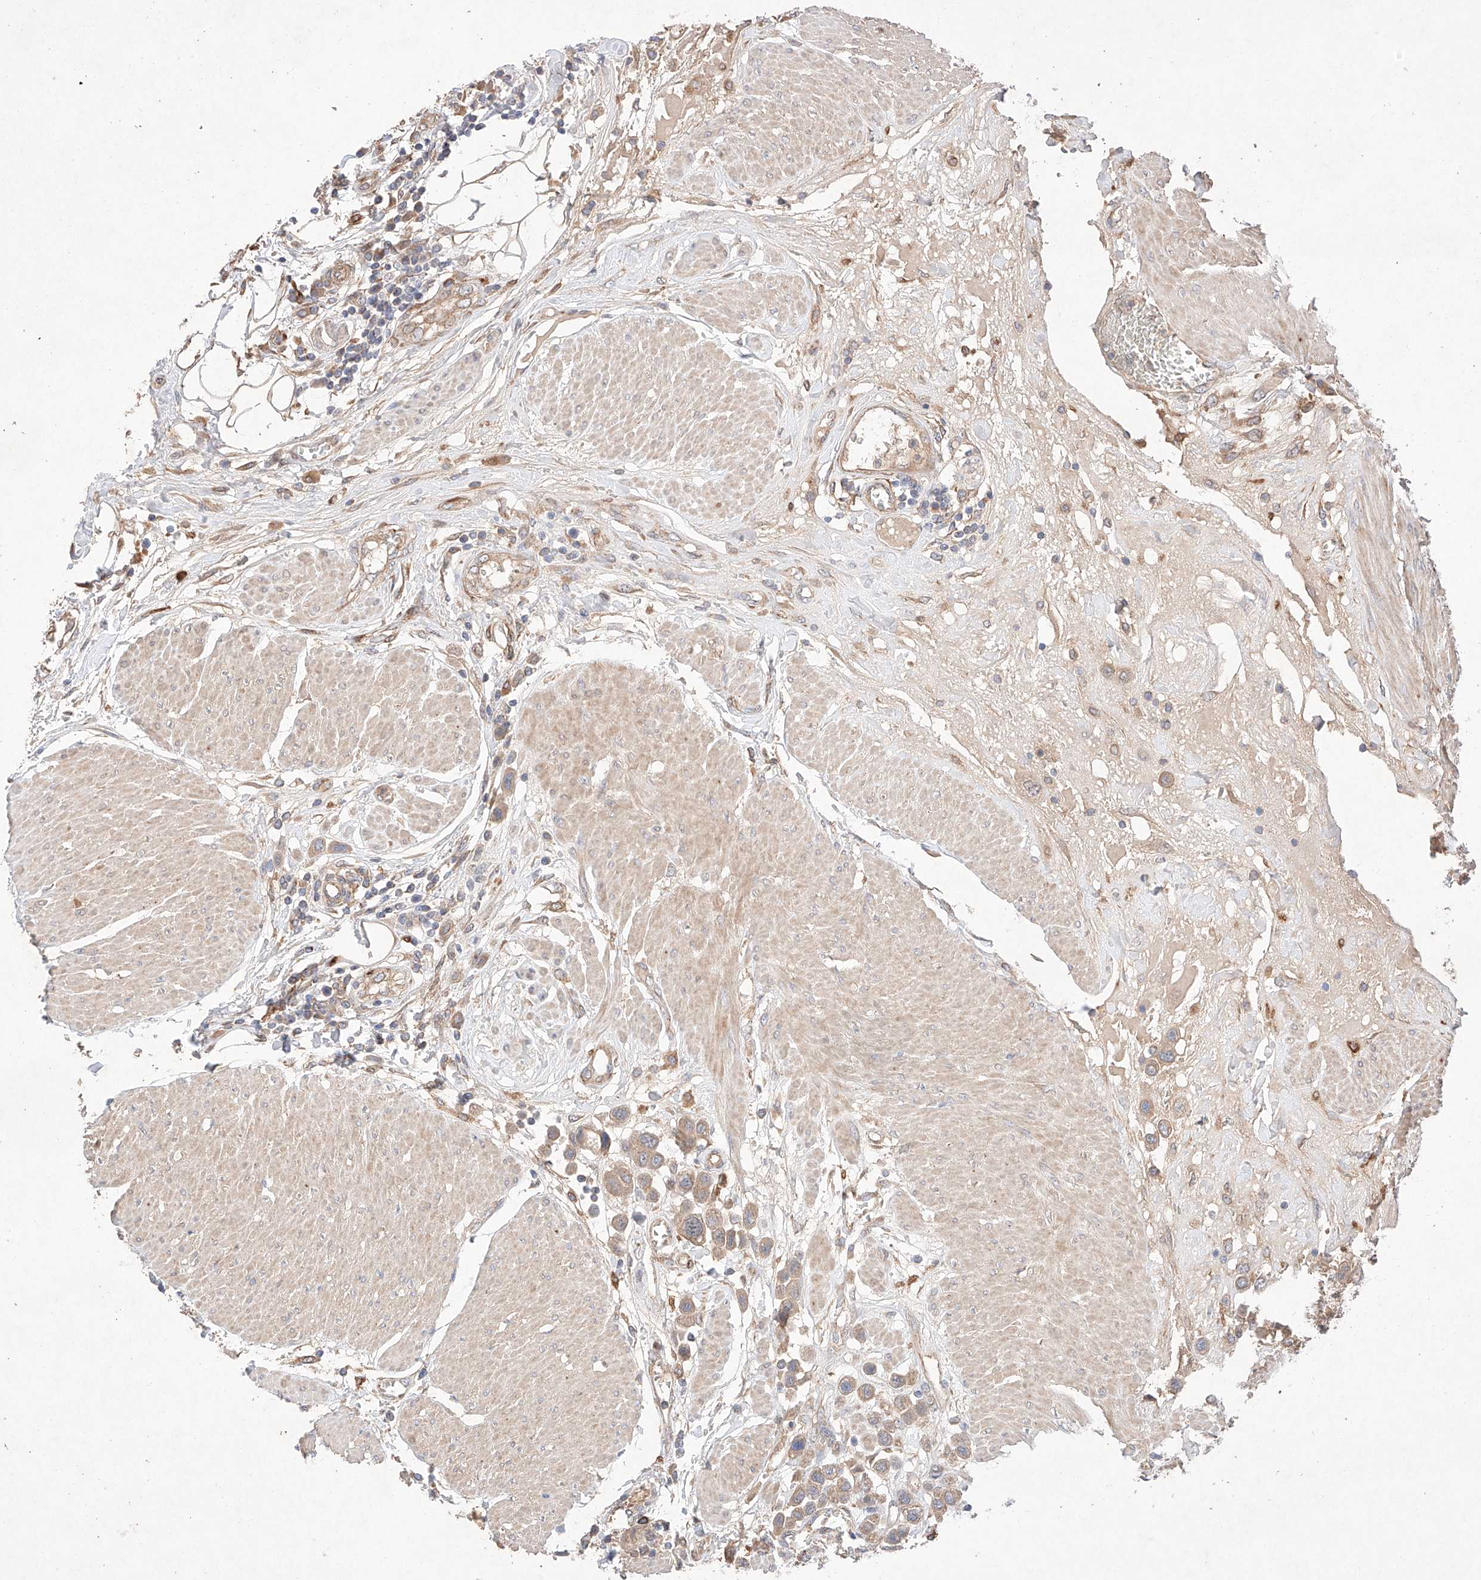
{"staining": {"intensity": "weak", "quantity": ">75%", "location": "cytoplasmic/membranous"}, "tissue": "urothelial cancer", "cell_type": "Tumor cells", "image_type": "cancer", "snomed": [{"axis": "morphology", "description": "Urothelial carcinoma, High grade"}, {"axis": "topography", "description": "Urinary bladder"}], "caption": "Urothelial cancer stained for a protein demonstrates weak cytoplasmic/membranous positivity in tumor cells. Ihc stains the protein in brown and the nuclei are stained blue.", "gene": "C6orf62", "patient": {"sex": "male", "age": 50}}